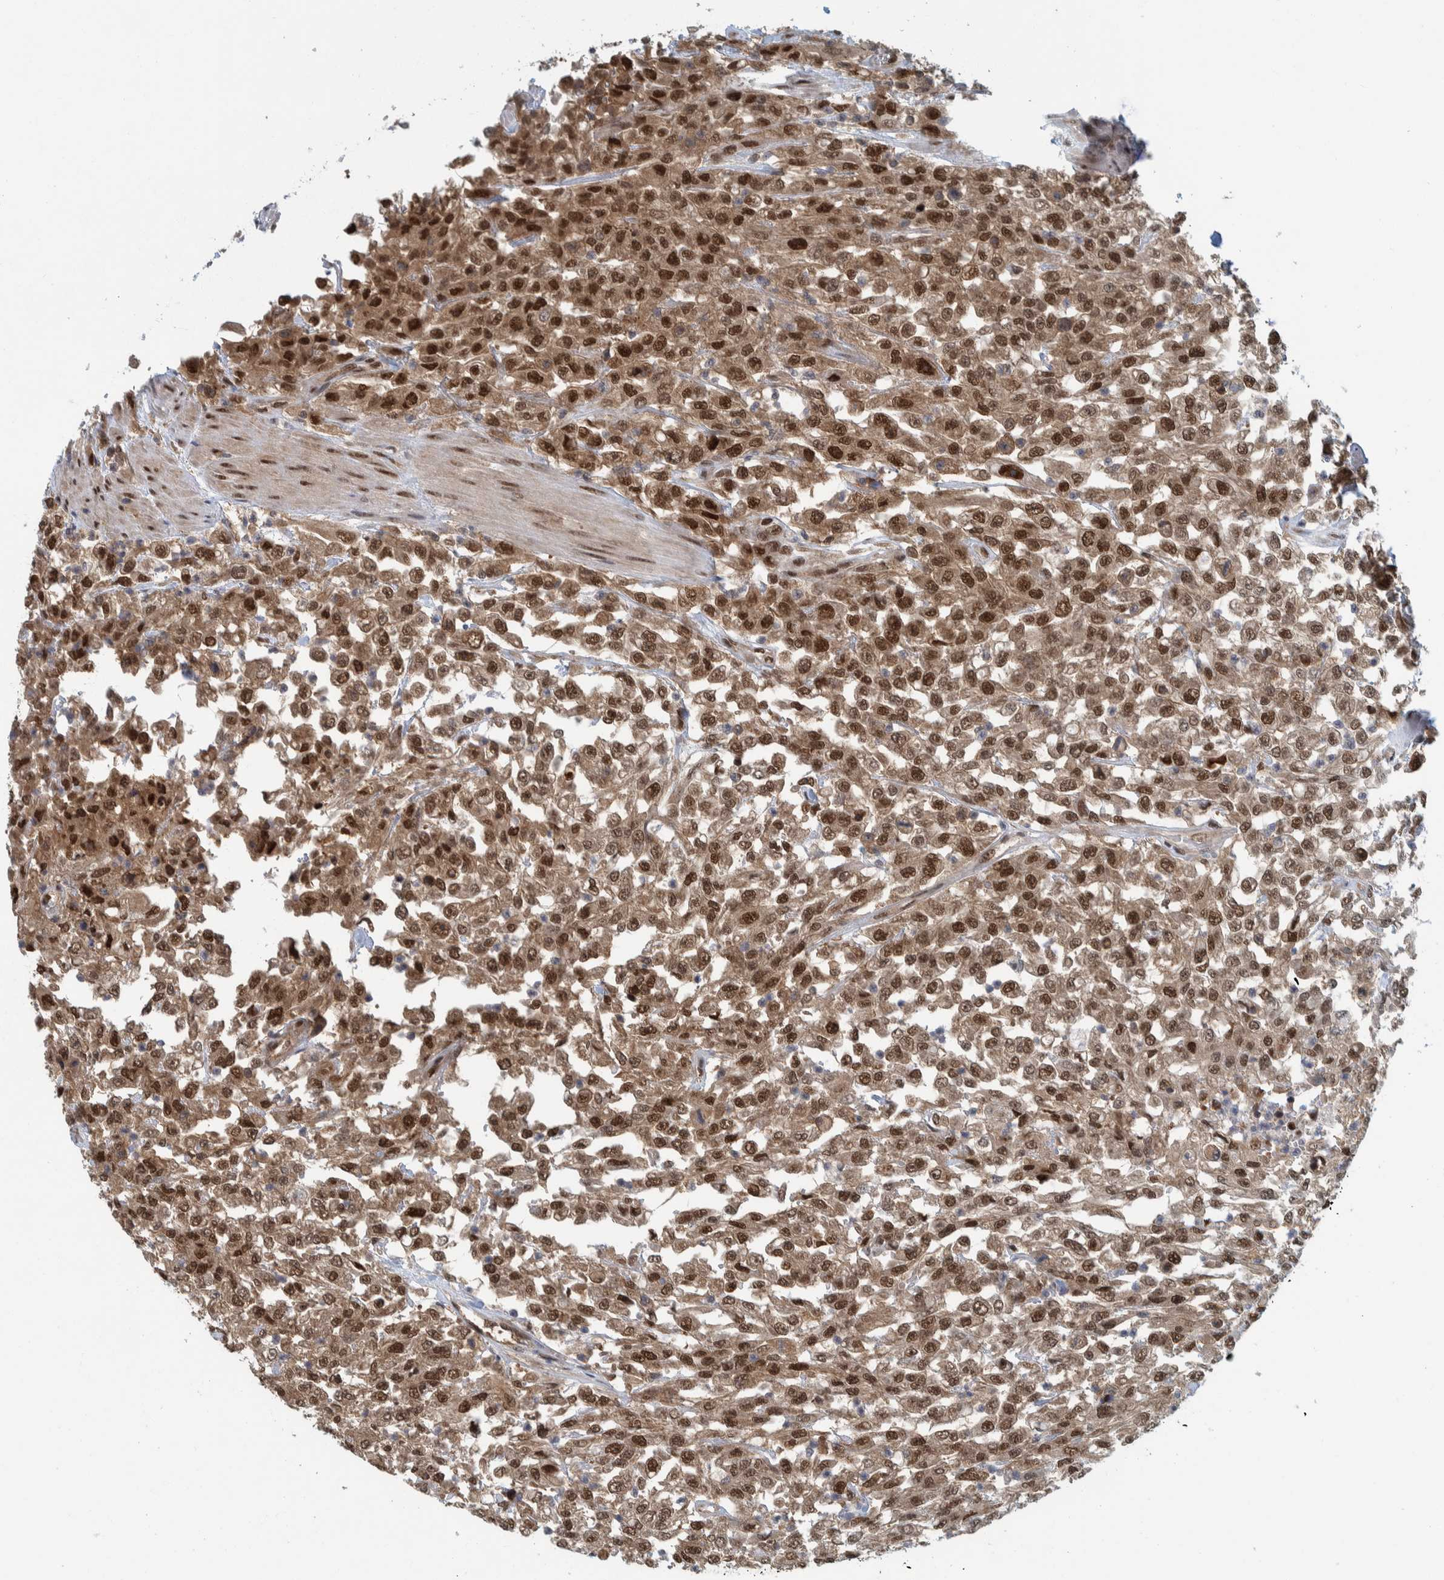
{"staining": {"intensity": "strong", "quantity": ">75%", "location": "nuclear"}, "tissue": "urothelial cancer", "cell_type": "Tumor cells", "image_type": "cancer", "snomed": [{"axis": "morphology", "description": "Urothelial carcinoma, High grade"}, {"axis": "topography", "description": "Urinary bladder"}], "caption": "This is an image of immunohistochemistry (IHC) staining of high-grade urothelial carcinoma, which shows strong staining in the nuclear of tumor cells.", "gene": "COPS3", "patient": {"sex": "male", "age": 46}}